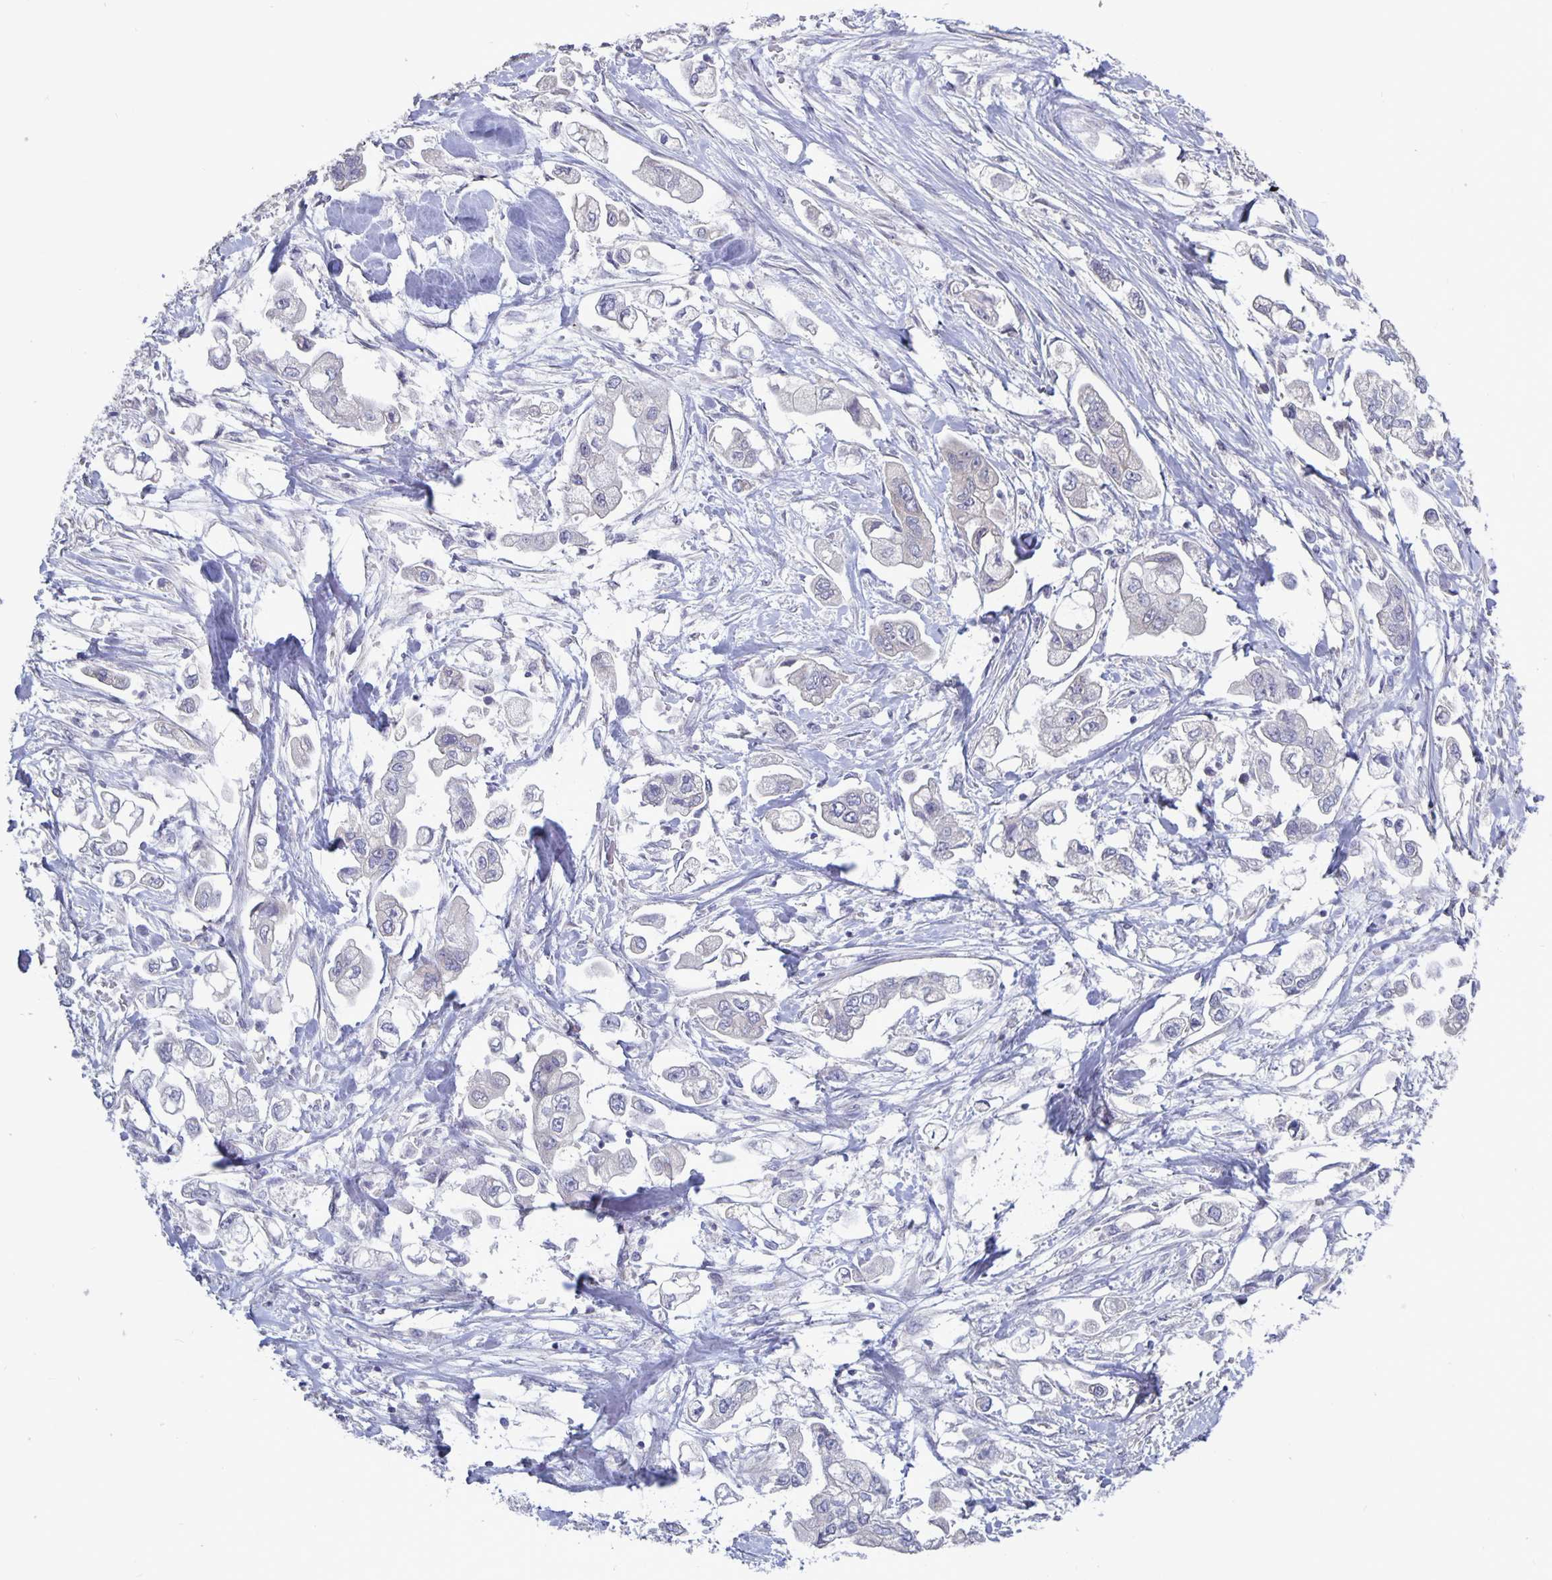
{"staining": {"intensity": "negative", "quantity": "none", "location": "none"}, "tissue": "stomach cancer", "cell_type": "Tumor cells", "image_type": "cancer", "snomed": [{"axis": "morphology", "description": "Adenocarcinoma, NOS"}, {"axis": "topography", "description": "Stomach"}], "caption": "Immunohistochemistry (IHC) photomicrograph of neoplastic tissue: adenocarcinoma (stomach) stained with DAB (3,3'-diaminobenzidine) displays no significant protein staining in tumor cells.", "gene": "PLCB3", "patient": {"sex": "male", "age": 62}}